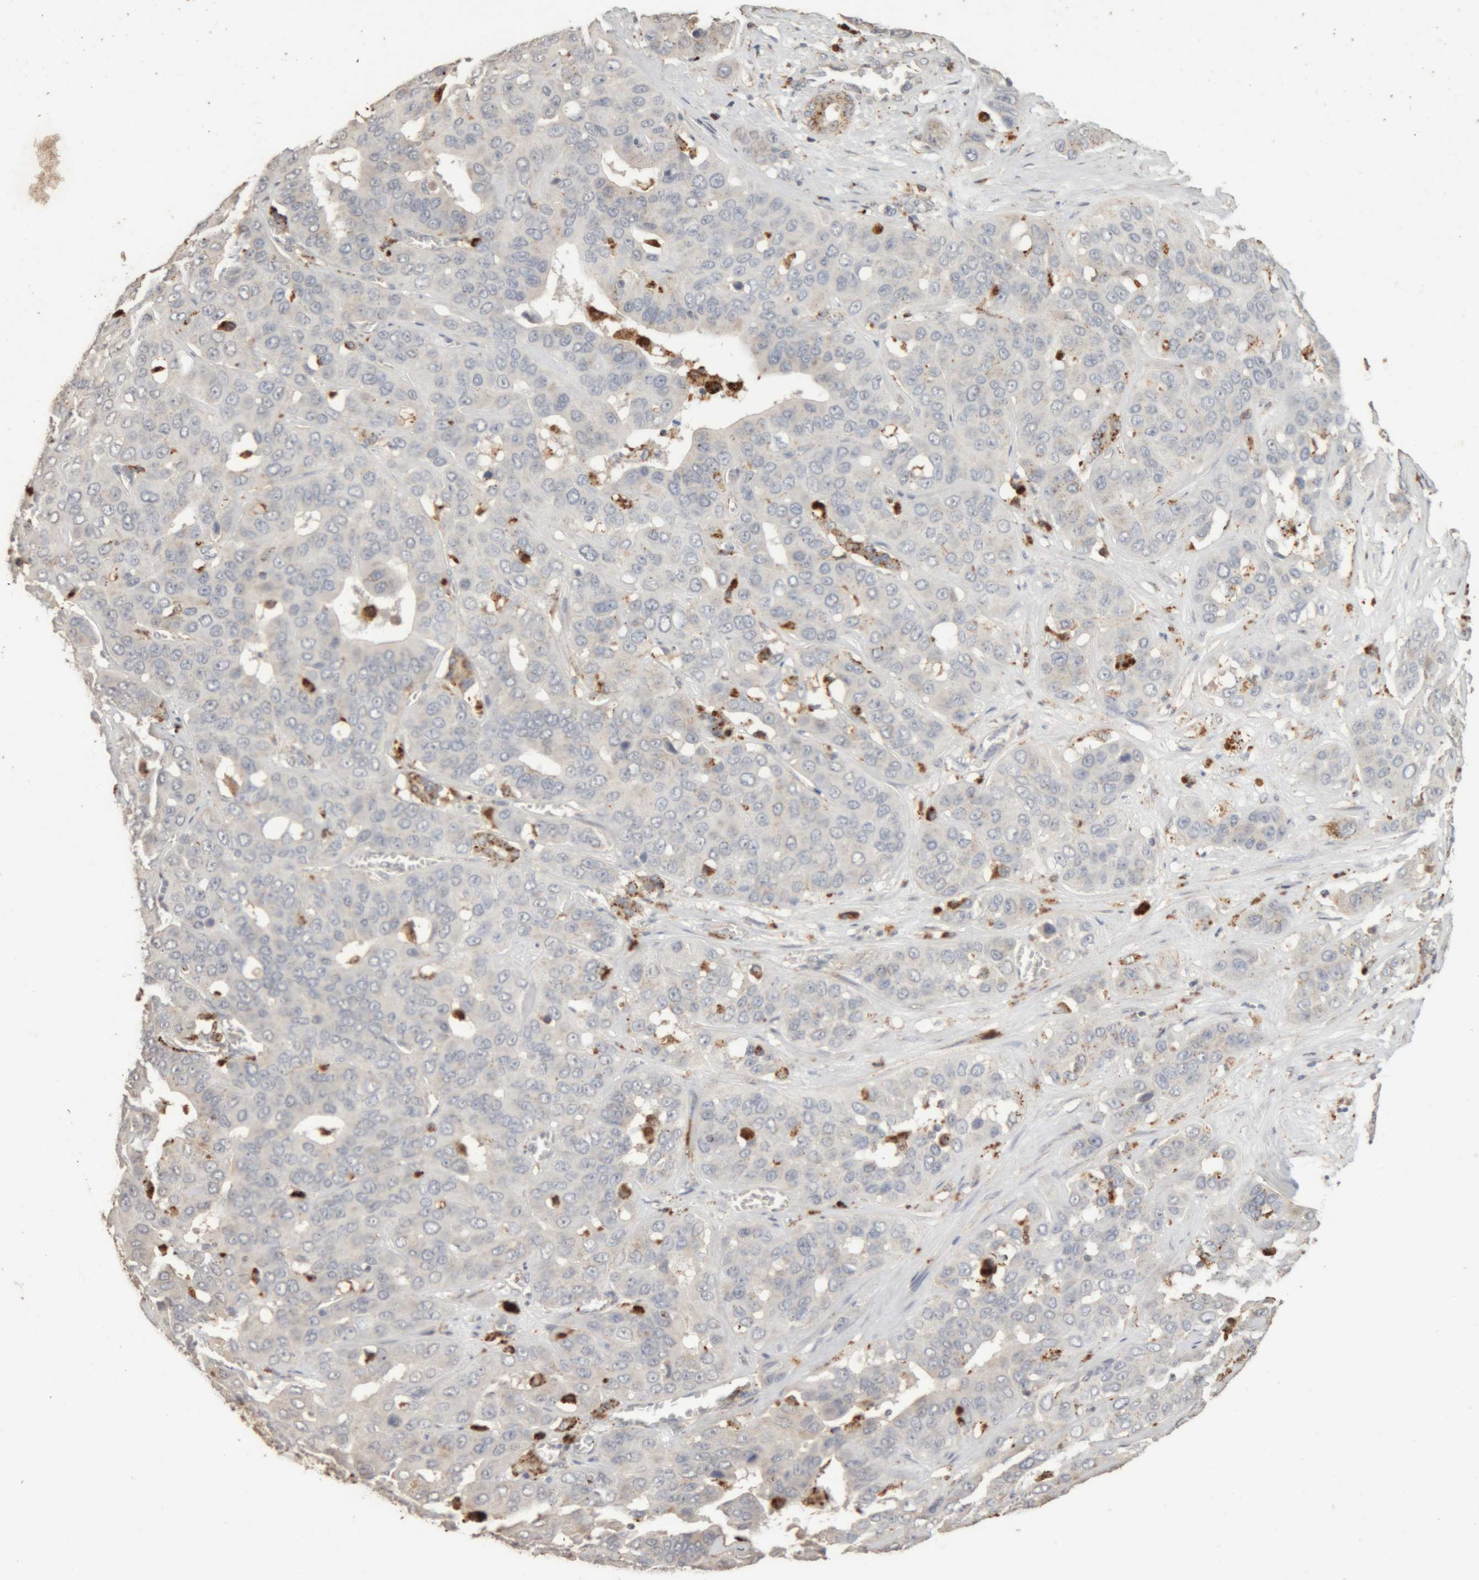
{"staining": {"intensity": "negative", "quantity": "none", "location": "none"}, "tissue": "liver cancer", "cell_type": "Tumor cells", "image_type": "cancer", "snomed": [{"axis": "morphology", "description": "Cholangiocarcinoma"}, {"axis": "topography", "description": "Liver"}], "caption": "High magnification brightfield microscopy of cholangiocarcinoma (liver) stained with DAB (3,3'-diaminobenzidine) (brown) and counterstained with hematoxylin (blue): tumor cells show no significant staining.", "gene": "ARSA", "patient": {"sex": "female", "age": 52}}